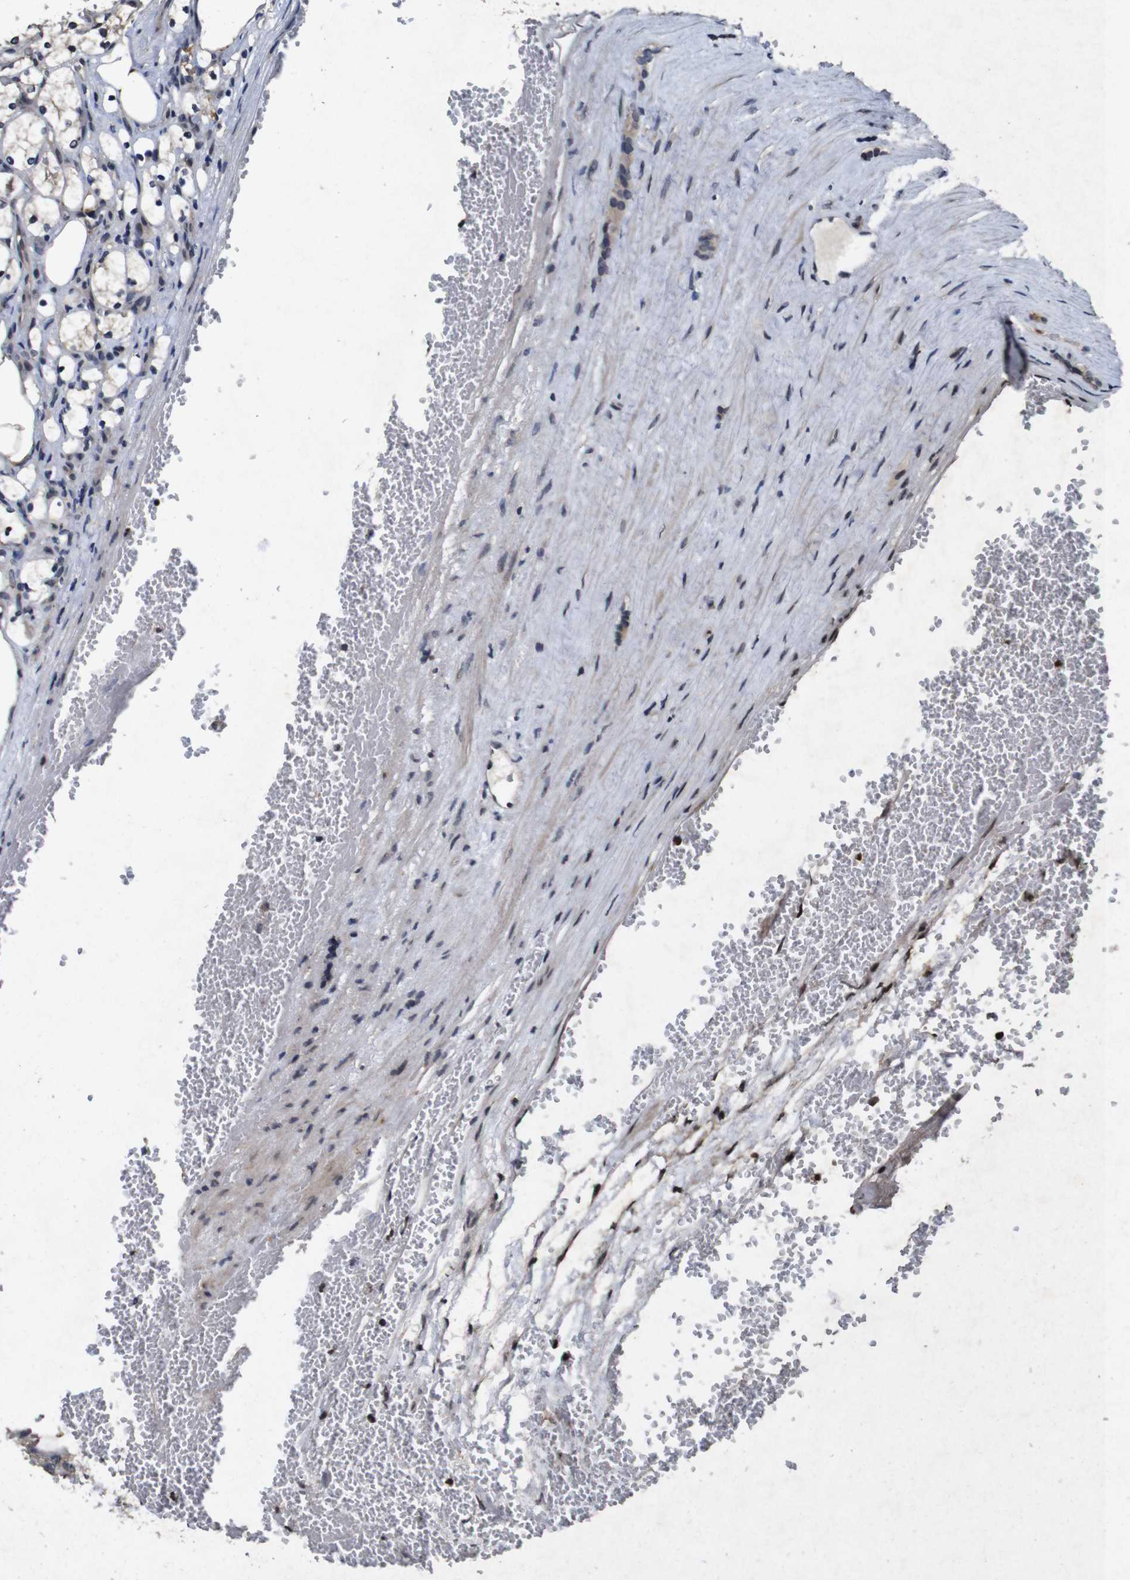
{"staining": {"intensity": "weak", "quantity": "<25%", "location": "cytoplasmic/membranous"}, "tissue": "renal cancer", "cell_type": "Tumor cells", "image_type": "cancer", "snomed": [{"axis": "morphology", "description": "Adenocarcinoma, NOS"}, {"axis": "topography", "description": "Kidney"}], "caption": "Immunohistochemical staining of human renal cancer (adenocarcinoma) reveals no significant staining in tumor cells.", "gene": "AKT3", "patient": {"sex": "female", "age": 69}}